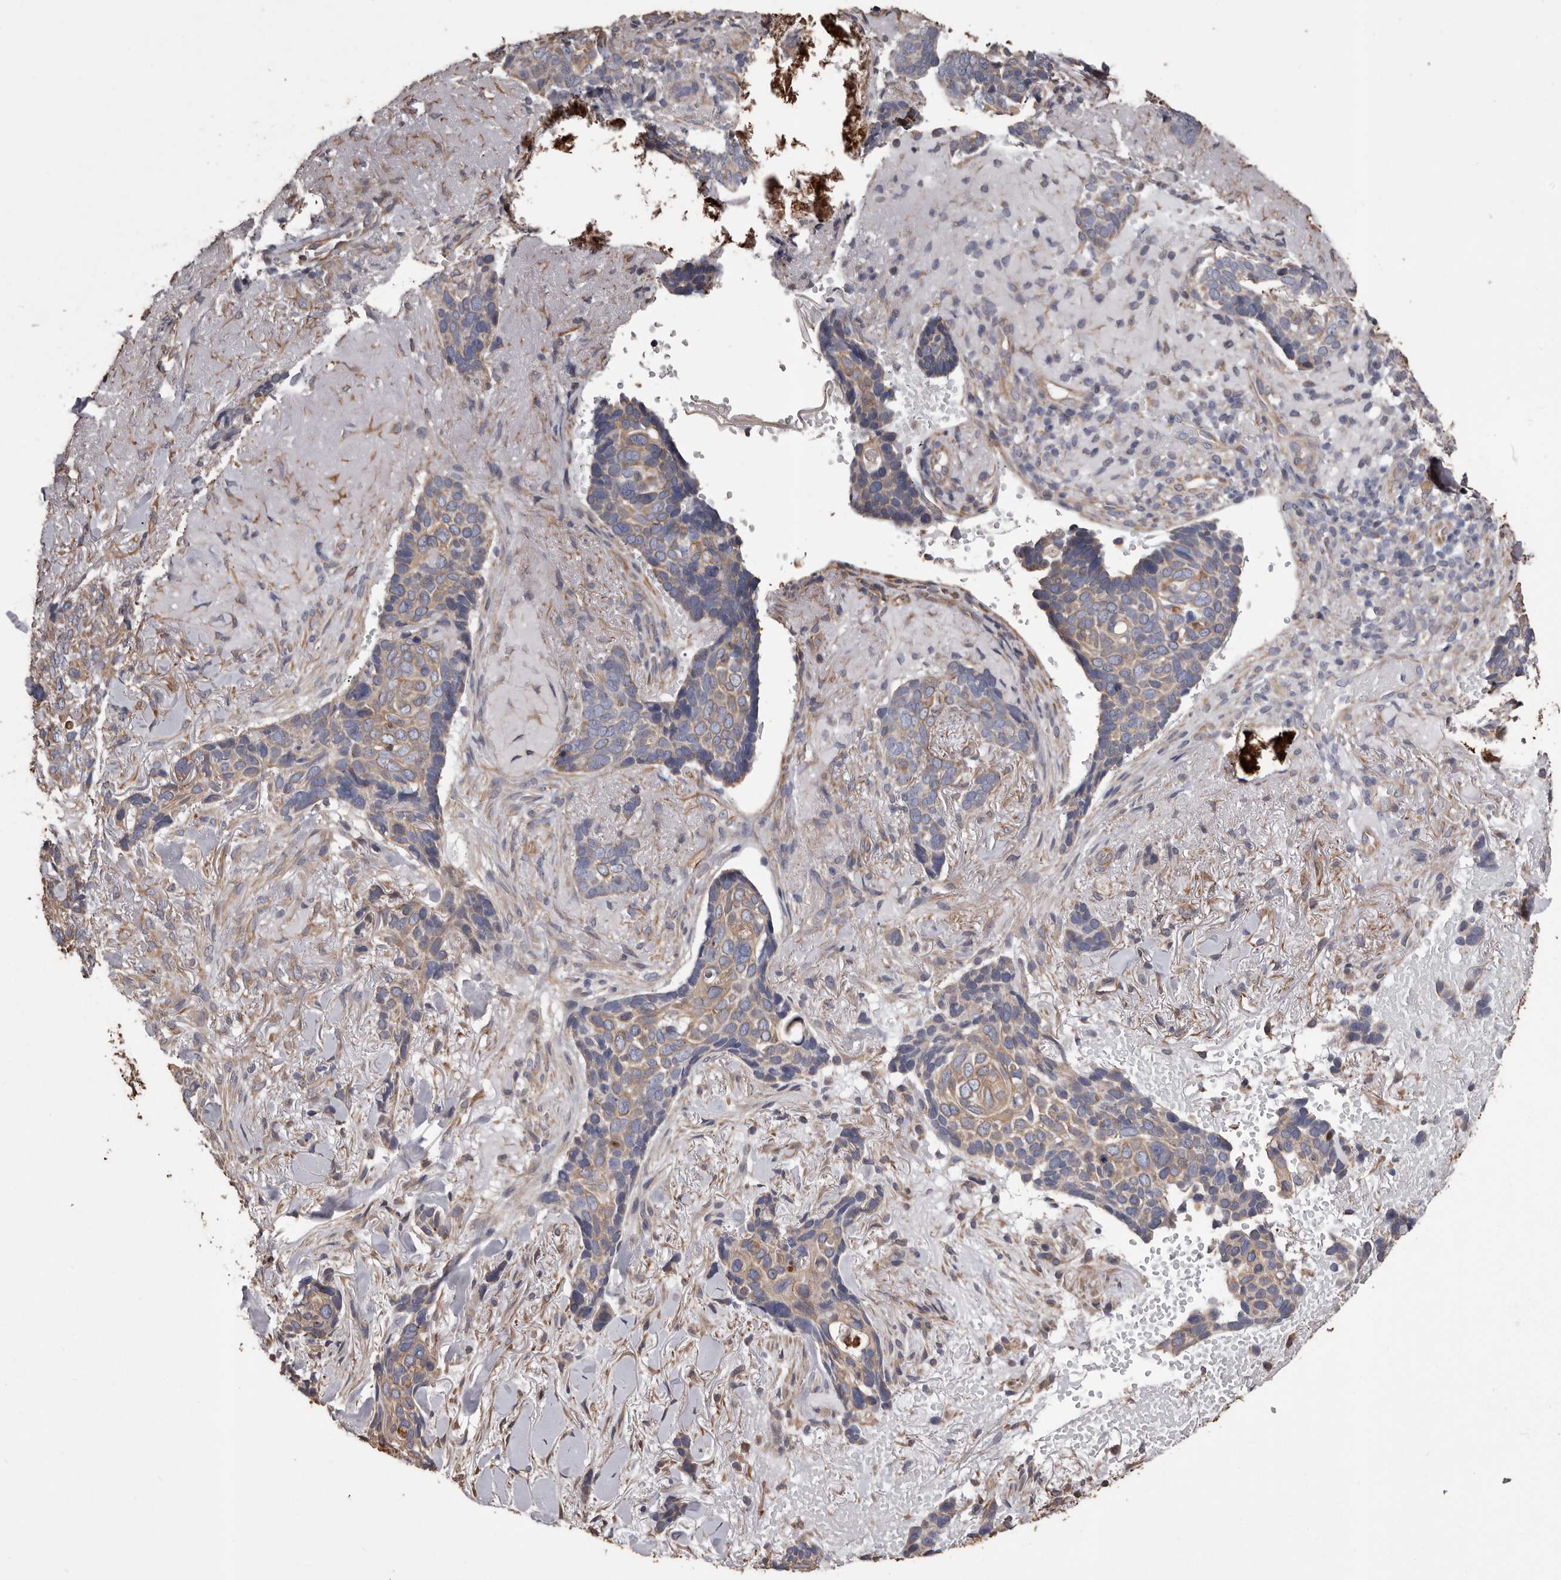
{"staining": {"intensity": "weak", "quantity": ">75%", "location": "cytoplasmic/membranous"}, "tissue": "skin cancer", "cell_type": "Tumor cells", "image_type": "cancer", "snomed": [{"axis": "morphology", "description": "Basal cell carcinoma"}, {"axis": "topography", "description": "Skin"}], "caption": "Skin cancer (basal cell carcinoma) stained with a protein marker displays weak staining in tumor cells.", "gene": "CEP104", "patient": {"sex": "female", "age": 82}}